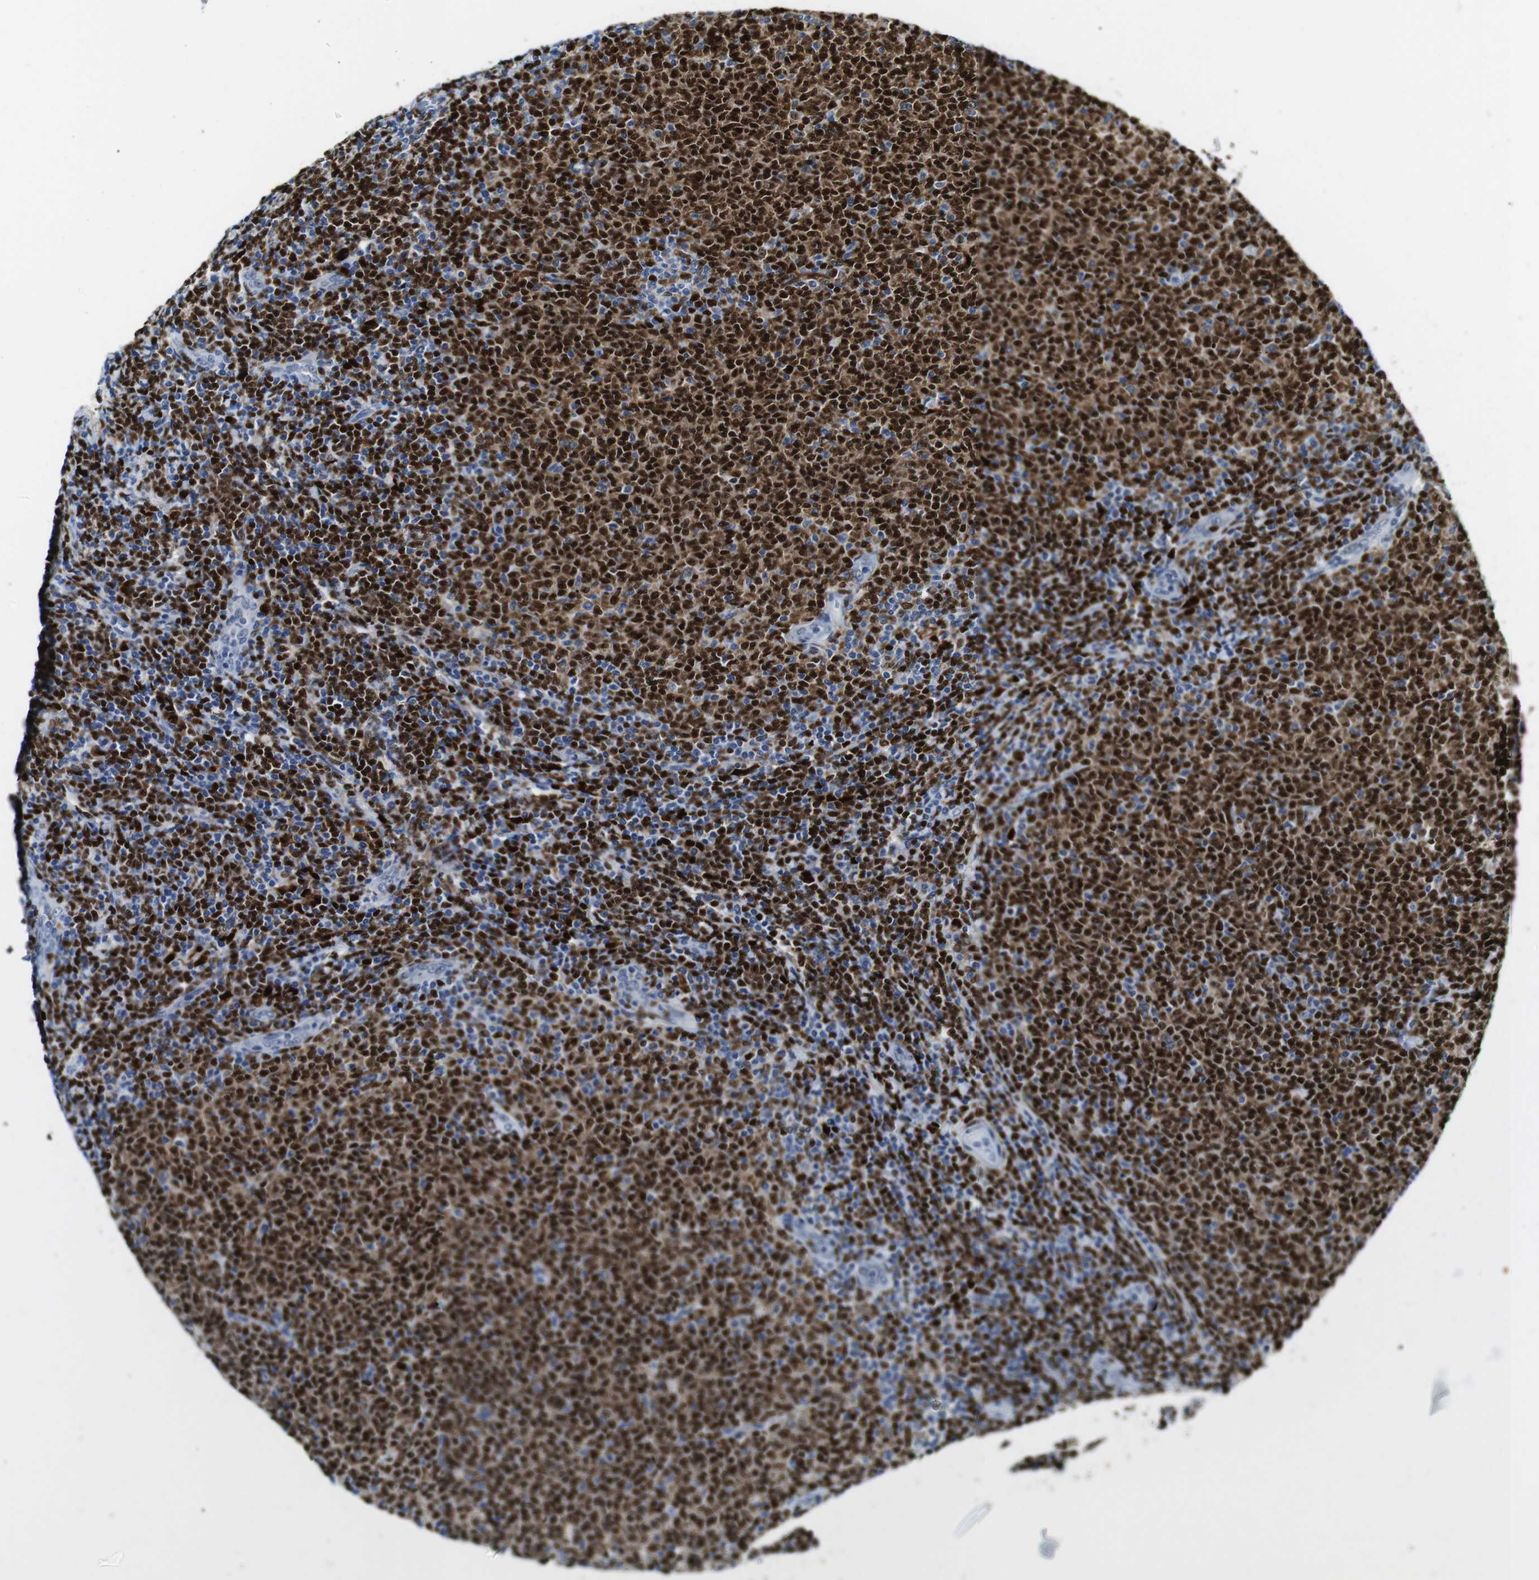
{"staining": {"intensity": "strong", "quantity": ">75%", "location": "nuclear"}, "tissue": "lymphoma", "cell_type": "Tumor cells", "image_type": "cancer", "snomed": [{"axis": "morphology", "description": "Malignant lymphoma, non-Hodgkin's type, Low grade"}, {"axis": "topography", "description": "Lymph node"}], "caption": "A high-resolution photomicrograph shows immunohistochemistry staining of lymphoma, which demonstrates strong nuclear expression in about >75% of tumor cells.", "gene": "IRF8", "patient": {"sex": "male", "age": 66}}